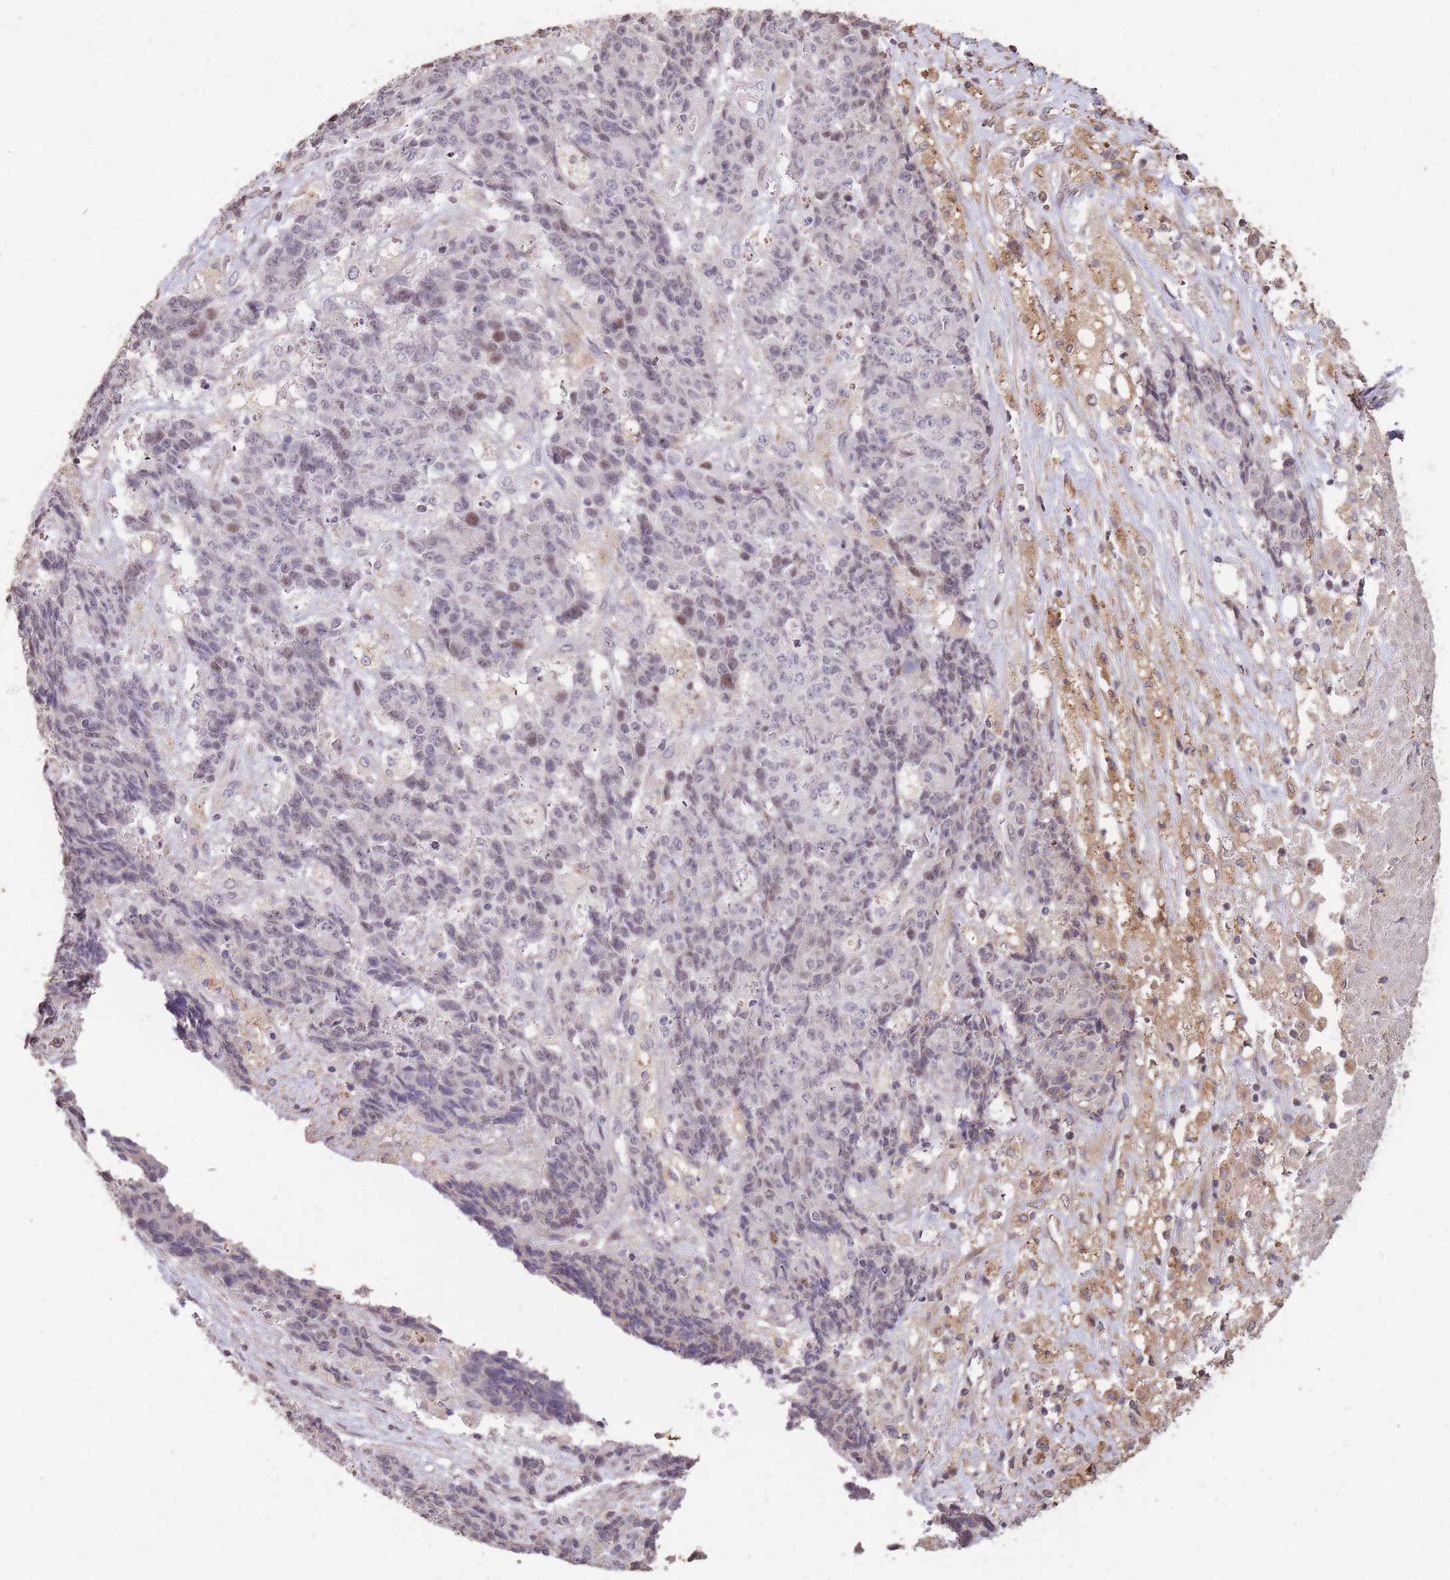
{"staining": {"intensity": "weak", "quantity": "<25%", "location": "nuclear"}, "tissue": "ovarian cancer", "cell_type": "Tumor cells", "image_type": "cancer", "snomed": [{"axis": "morphology", "description": "Carcinoma, endometroid"}, {"axis": "topography", "description": "Ovary"}], "caption": "Tumor cells show no significant staining in endometroid carcinoma (ovarian). The staining is performed using DAB (3,3'-diaminobenzidine) brown chromogen with nuclei counter-stained in using hematoxylin.", "gene": "RGS14", "patient": {"sex": "female", "age": 42}}